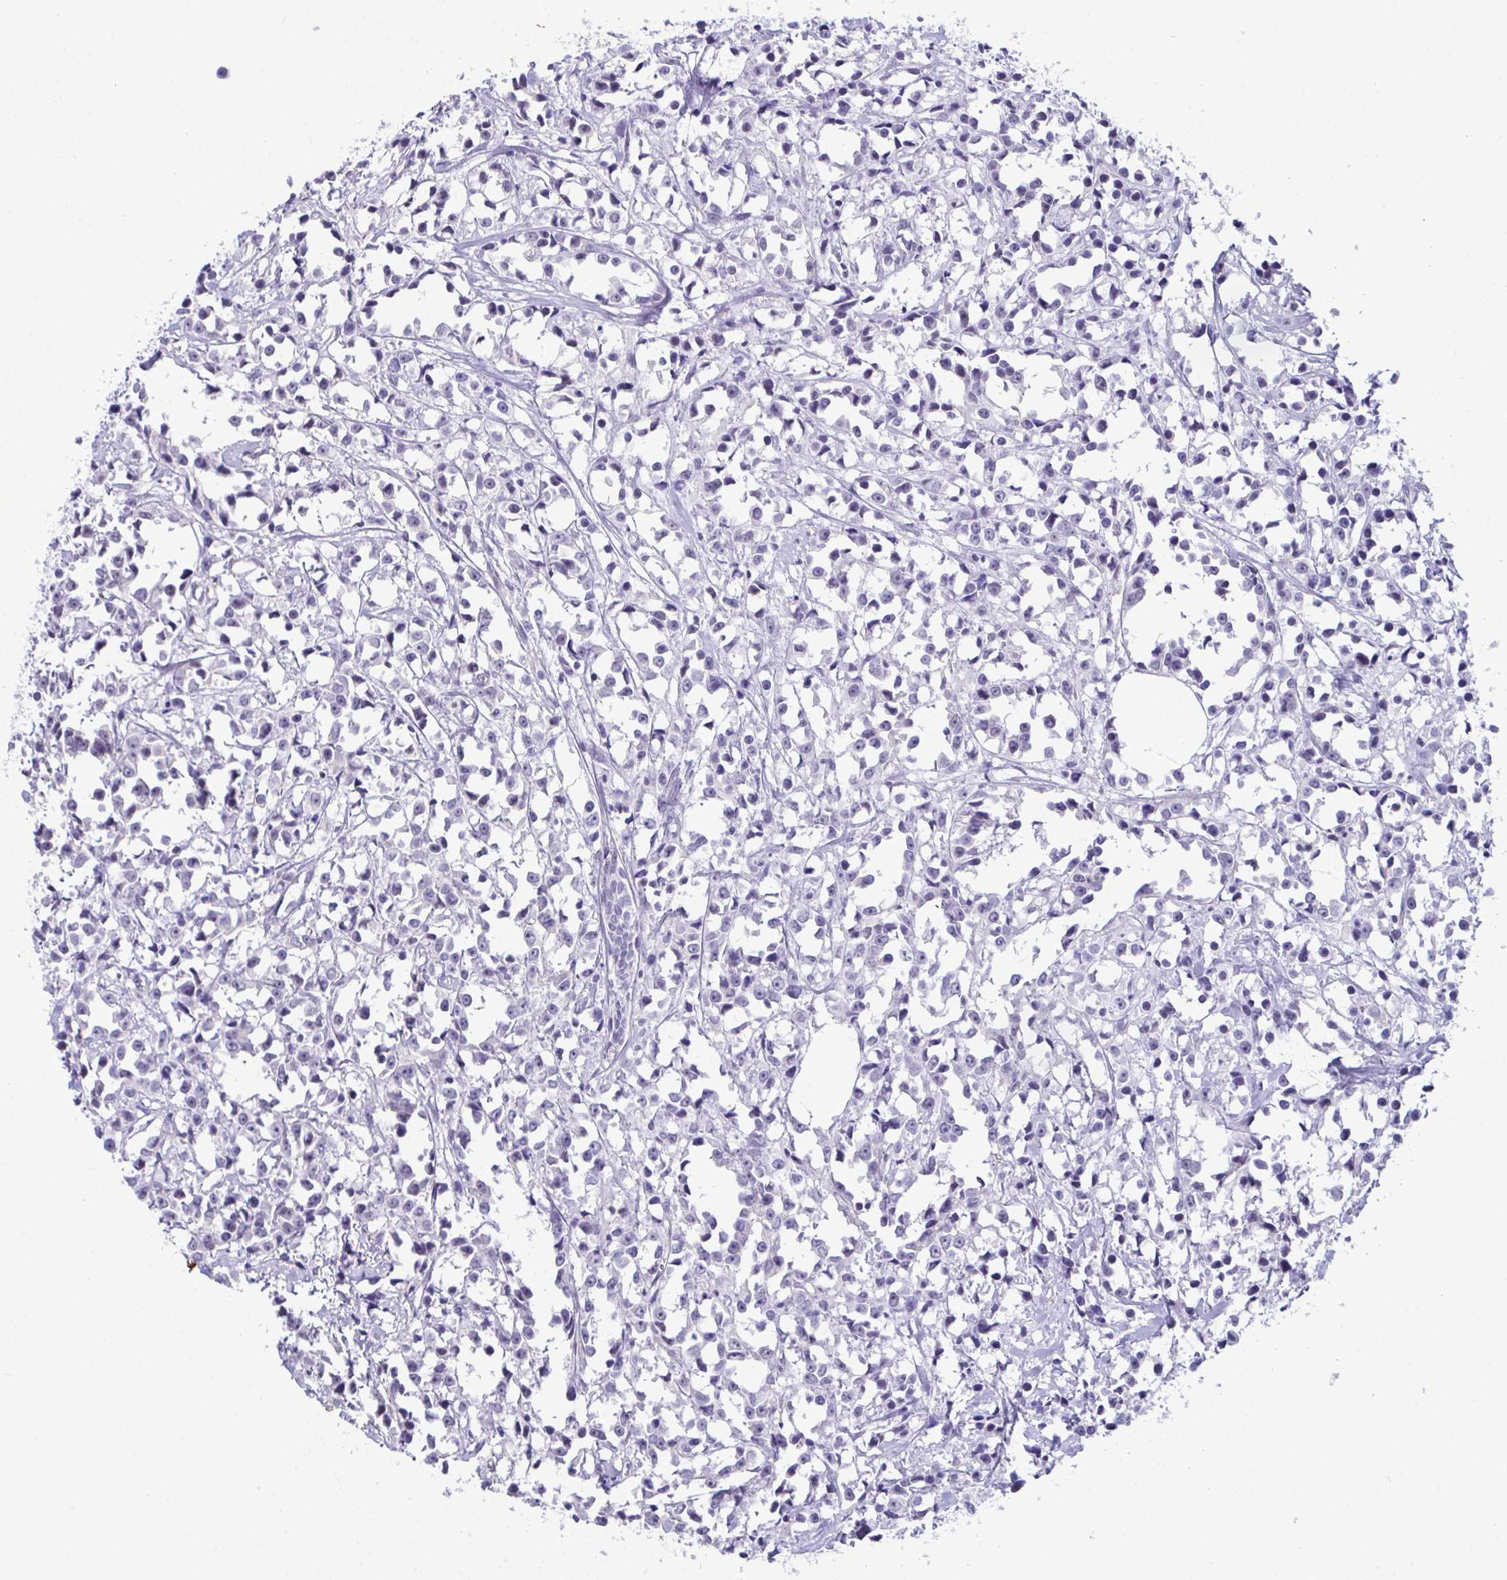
{"staining": {"intensity": "negative", "quantity": "none", "location": "none"}, "tissue": "breast cancer", "cell_type": "Tumor cells", "image_type": "cancer", "snomed": [{"axis": "morphology", "description": "Duct carcinoma"}, {"axis": "topography", "description": "Breast"}], "caption": "A high-resolution micrograph shows immunohistochemistry staining of intraductal carcinoma (breast), which demonstrates no significant expression in tumor cells.", "gene": "ATP6V0D2", "patient": {"sex": "female", "age": 80}}